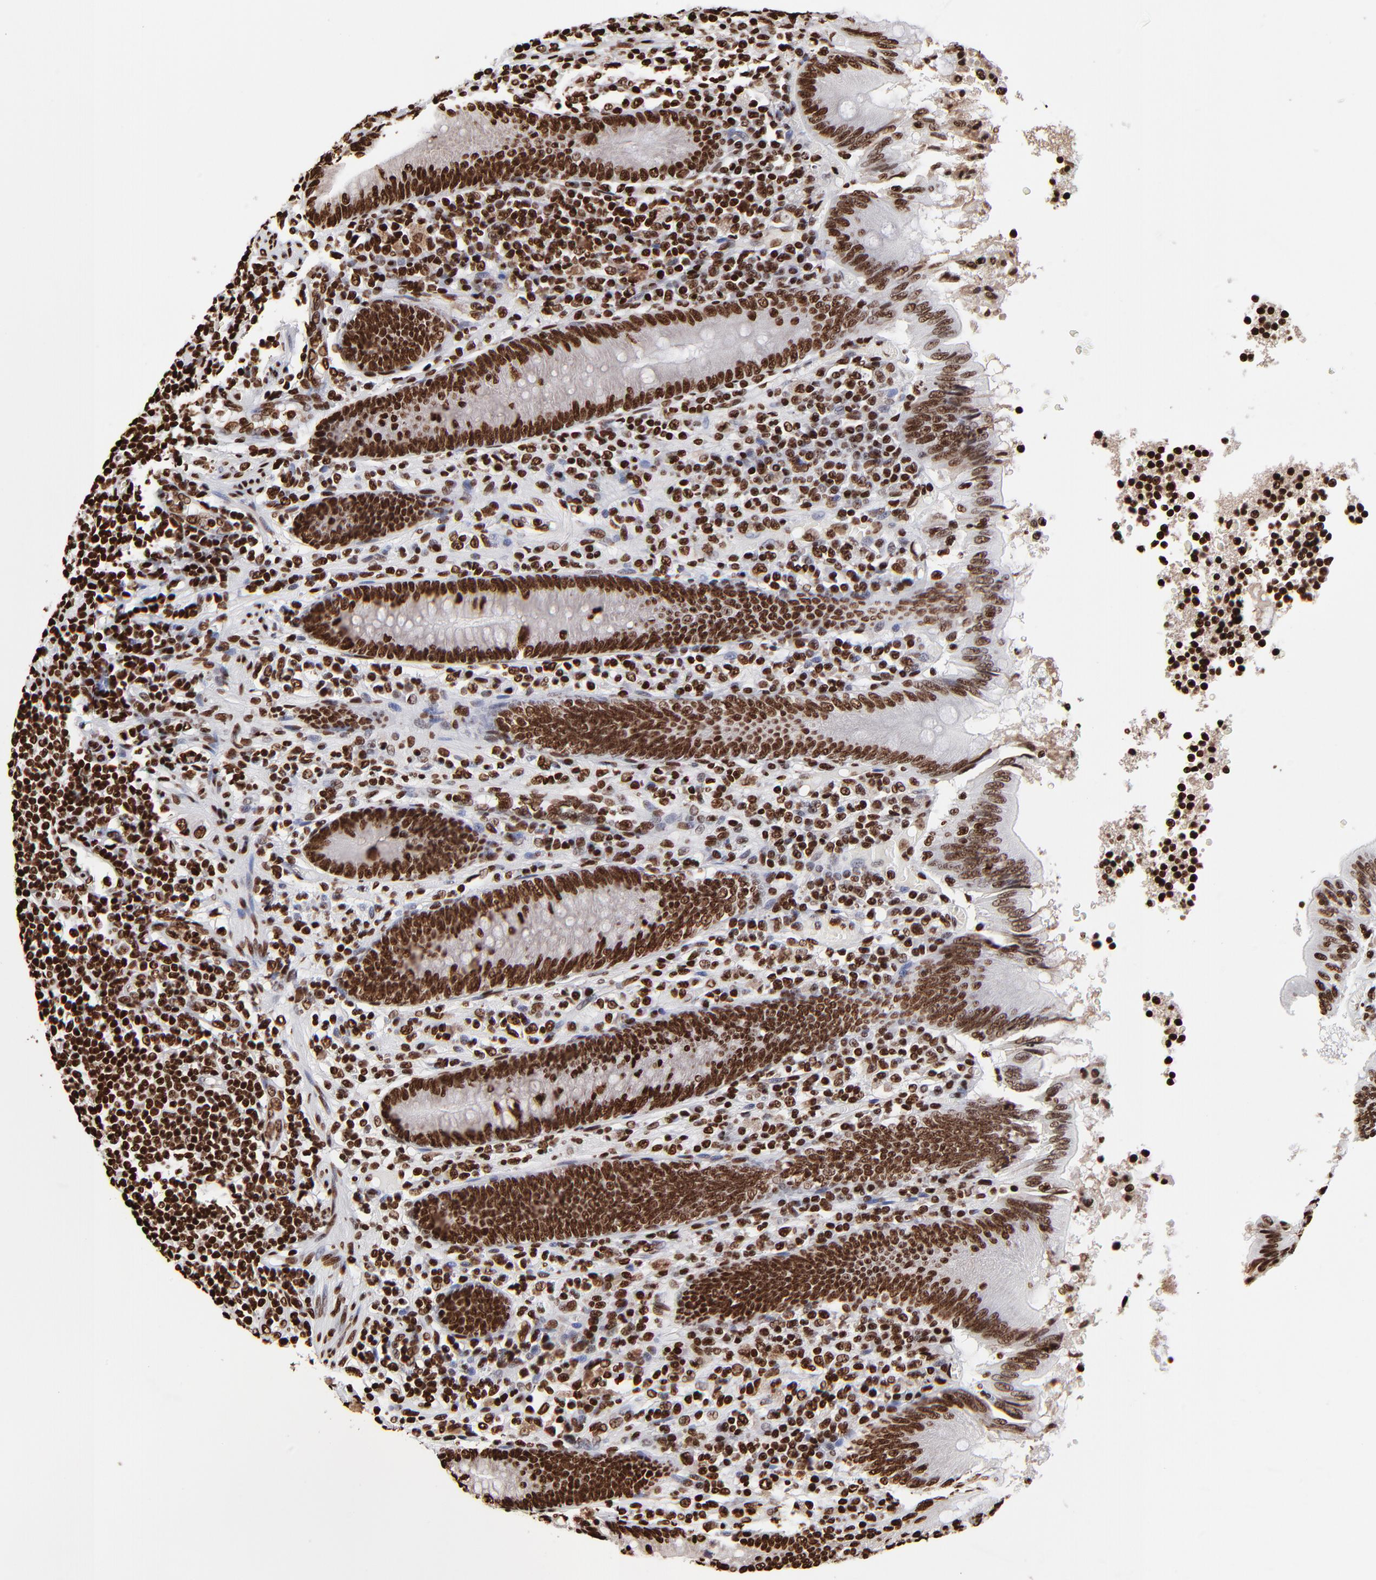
{"staining": {"intensity": "strong", "quantity": ">75%", "location": "nuclear"}, "tissue": "appendix", "cell_type": "Glandular cells", "image_type": "normal", "snomed": [{"axis": "morphology", "description": "Normal tissue, NOS"}, {"axis": "morphology", "description": "Inflammation, NOS"}, {"axis": "topography", "description": "Appendix"}], "caption": "Strong nuclear expression for a protein is present in about >75% of glandular cells of normal appendix using IHC.", "gene": "ZNF544", "patient": {"sex": "male", "age": 46}}